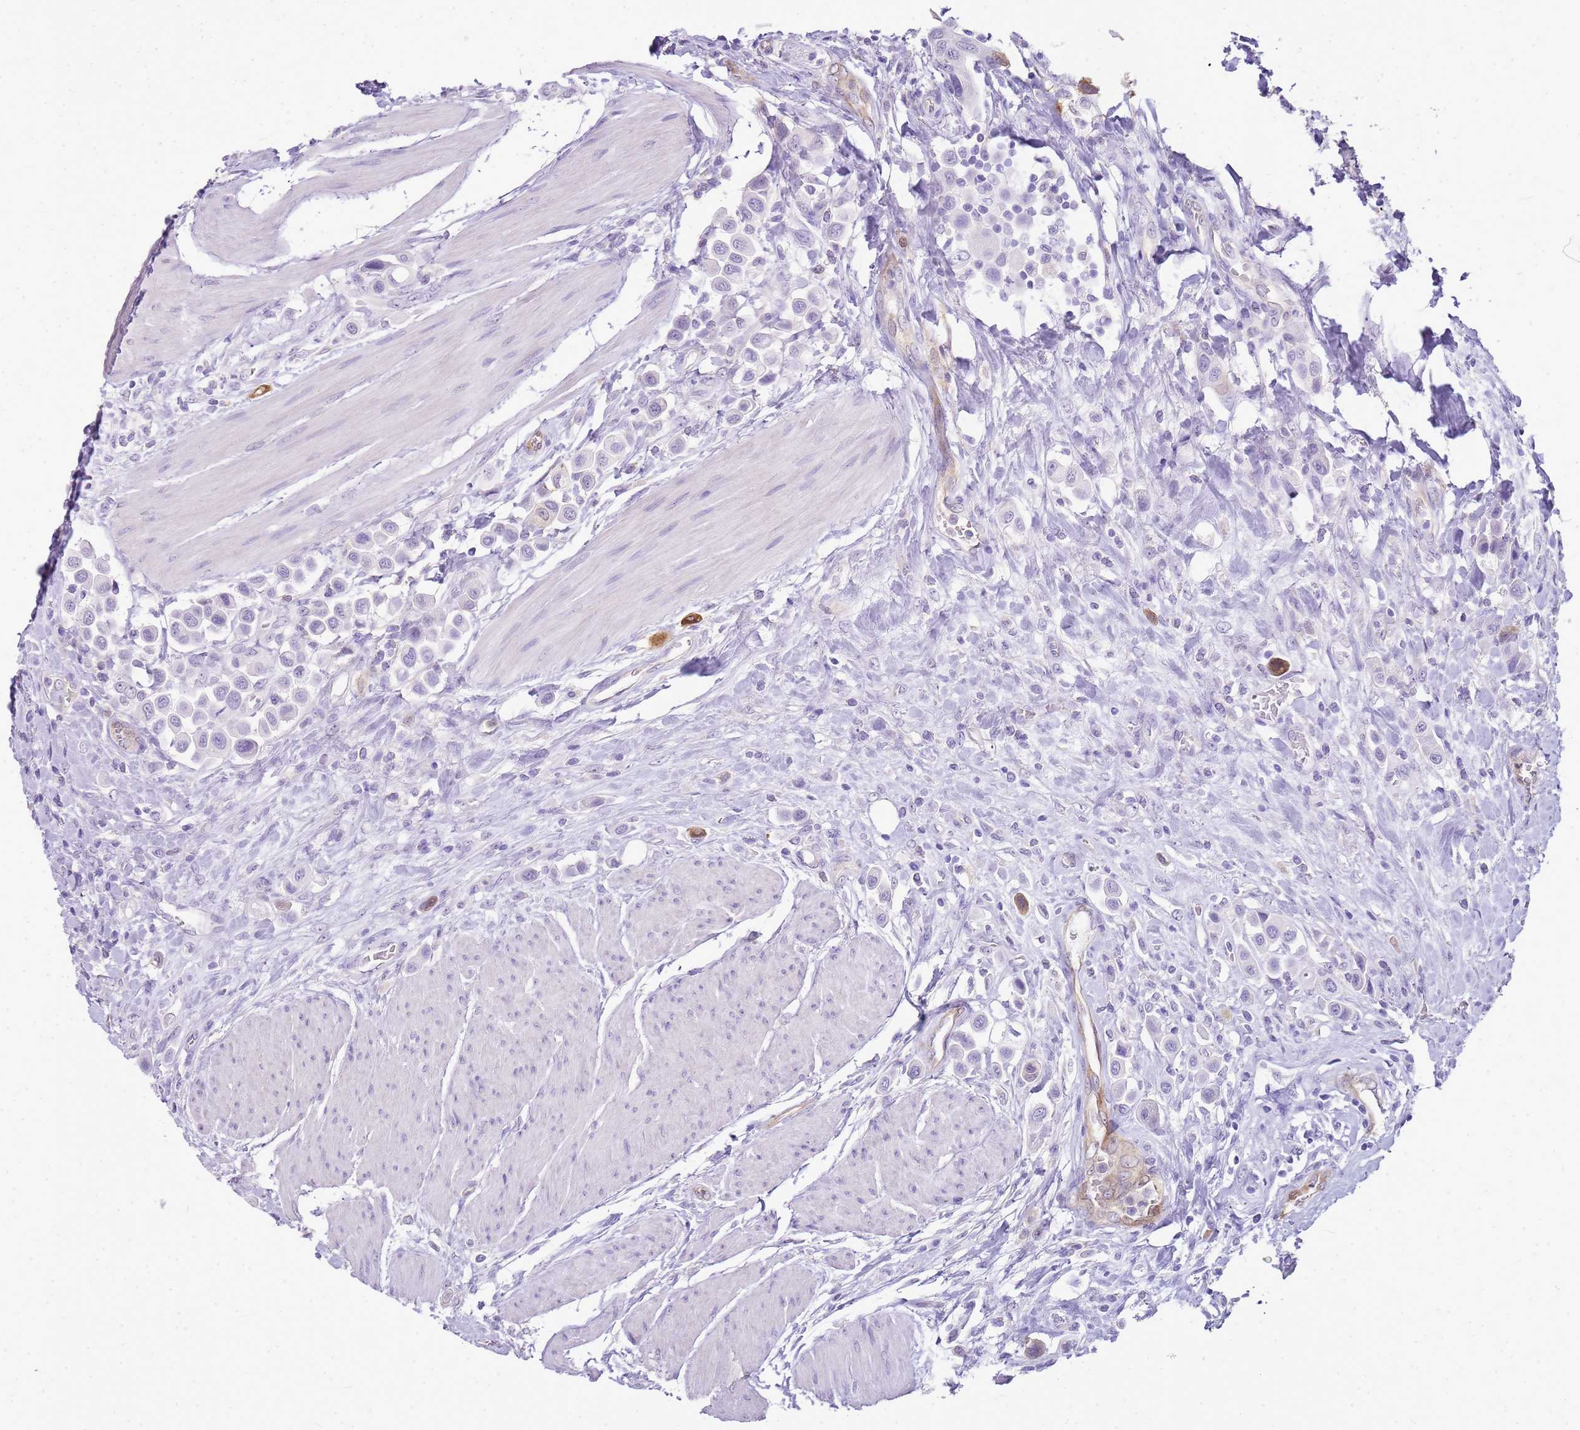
{"staining": {"intensity": "negative", "quantity": "none", "location": "none"}, "tissue": "urothelial cancer", "cell_type": "Tumor cells", "image_type": "cancer", "snomed": [{"axis": "morphology", "description": "Urothelial carcinoma, High grade"}, {"axis": "topography", "description": "Urinary bladder"}], "caption": "A photomicrograph of human urothelial cancer is negative for staining in tumor cells. Brightfield microscopy of immunohistochemistry (IHC) stained with DAB (brown) and hematoxylin (blue), captured at high magnification.", "gene": "SULT1E1", "patient": {"sex": "male", "age": 50}}